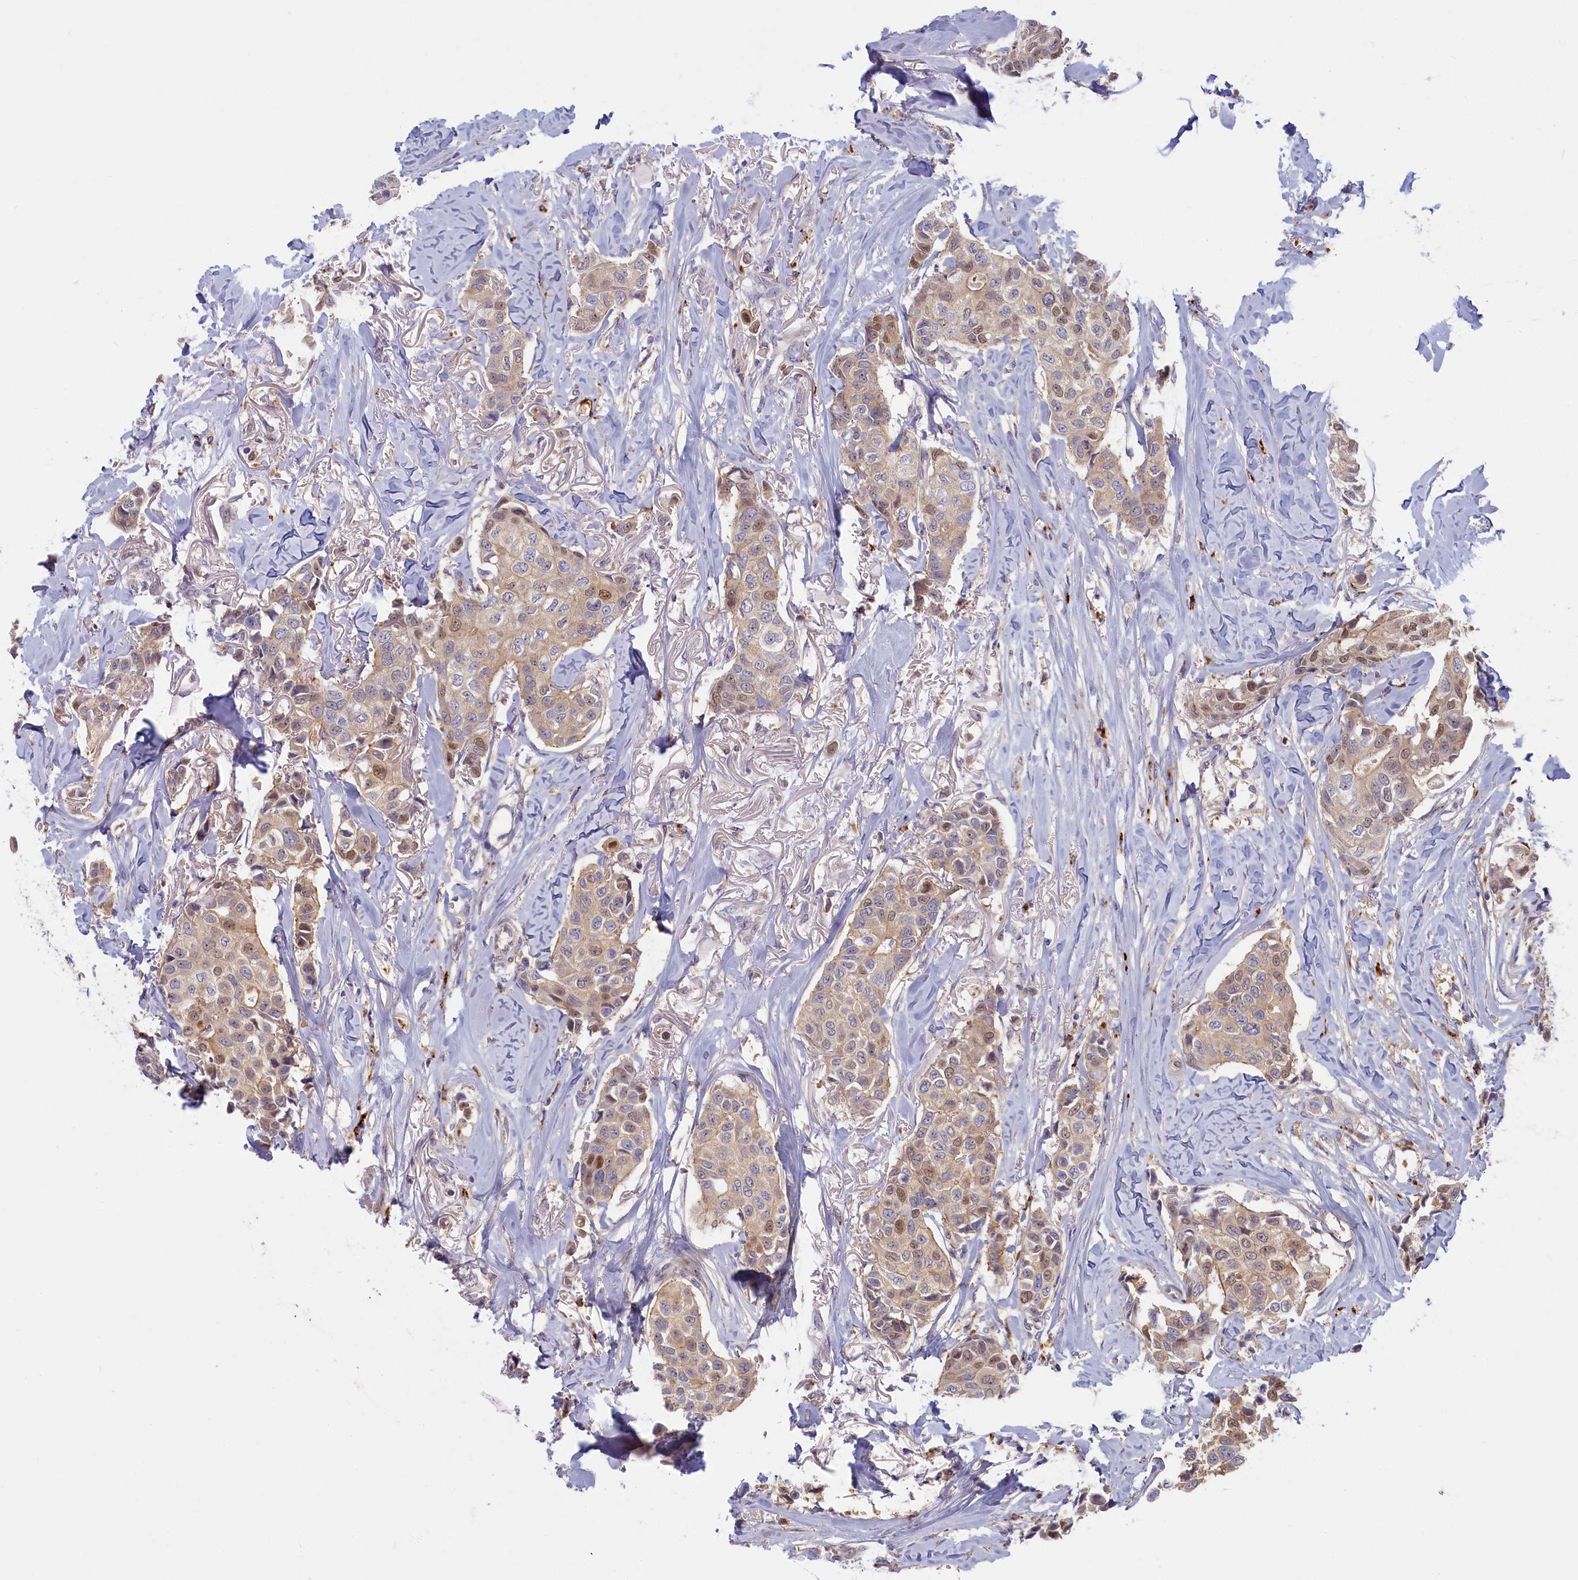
{"staining": {"intensity": "weak", "quantity": ">75%", "location": "cytoplasmic/membranous,nuclear"}, "tissue": "breast cancer", "cell_type": "Tumor cells", "image_type": "cancer", "snomed": [{"axis": "morphology", "description": "Duct carcinoma"}, {"axis": "topography", "description": "Breast"}], "caption": "Immunohistochemistry image of human breast cancer (intraductal carcinoma) stained for a protein (brown), which displays low levels of weak cytoplasmic/membranous and nuclear positivity in approximately >75% of tumor cells.", "gene": "FCSK", "patient": {"sex": "female", "age": 80}}